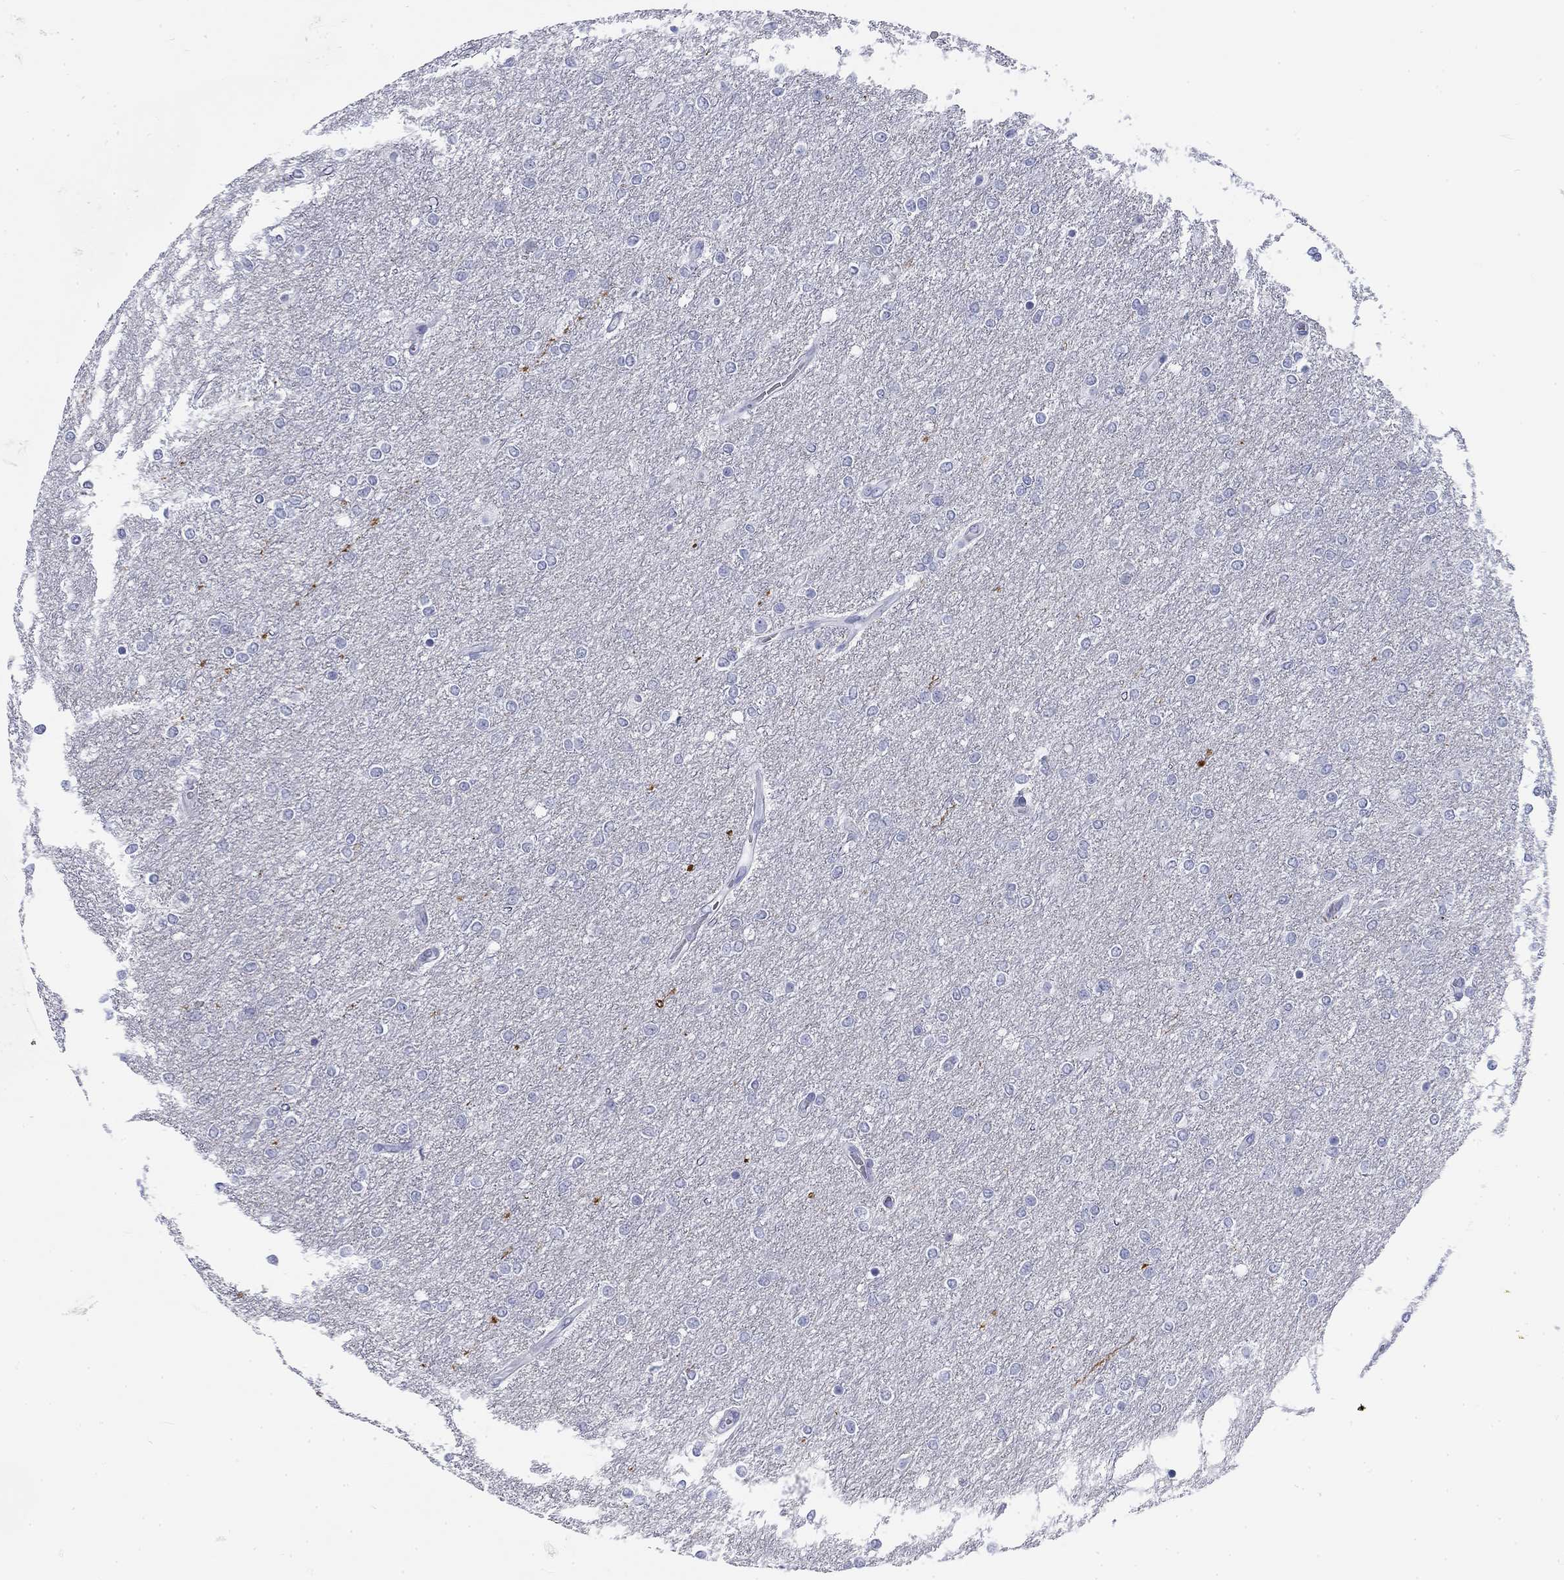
{"staining": {"intensity": "negative", "quantity": "none", "location": "none"}, "tissue": "glioma", "cell_type": "Tumor cells", "image_type": "cancer", "snomed": [{"axis": "morphology", "description": "Glioma, malignant, High grade"}, {"axis": "topography", "description": "Brain"}], "caption": "This image is of glioma stained with IHC to label a protein in brown with the nuclei are counter-stained blue. There is no staining in tumor cells. (DAB IHC visualized using brightfield microscopy, high magnification).", "gene": "CALB1", "patient": {"sex": "female", "age": 61}}